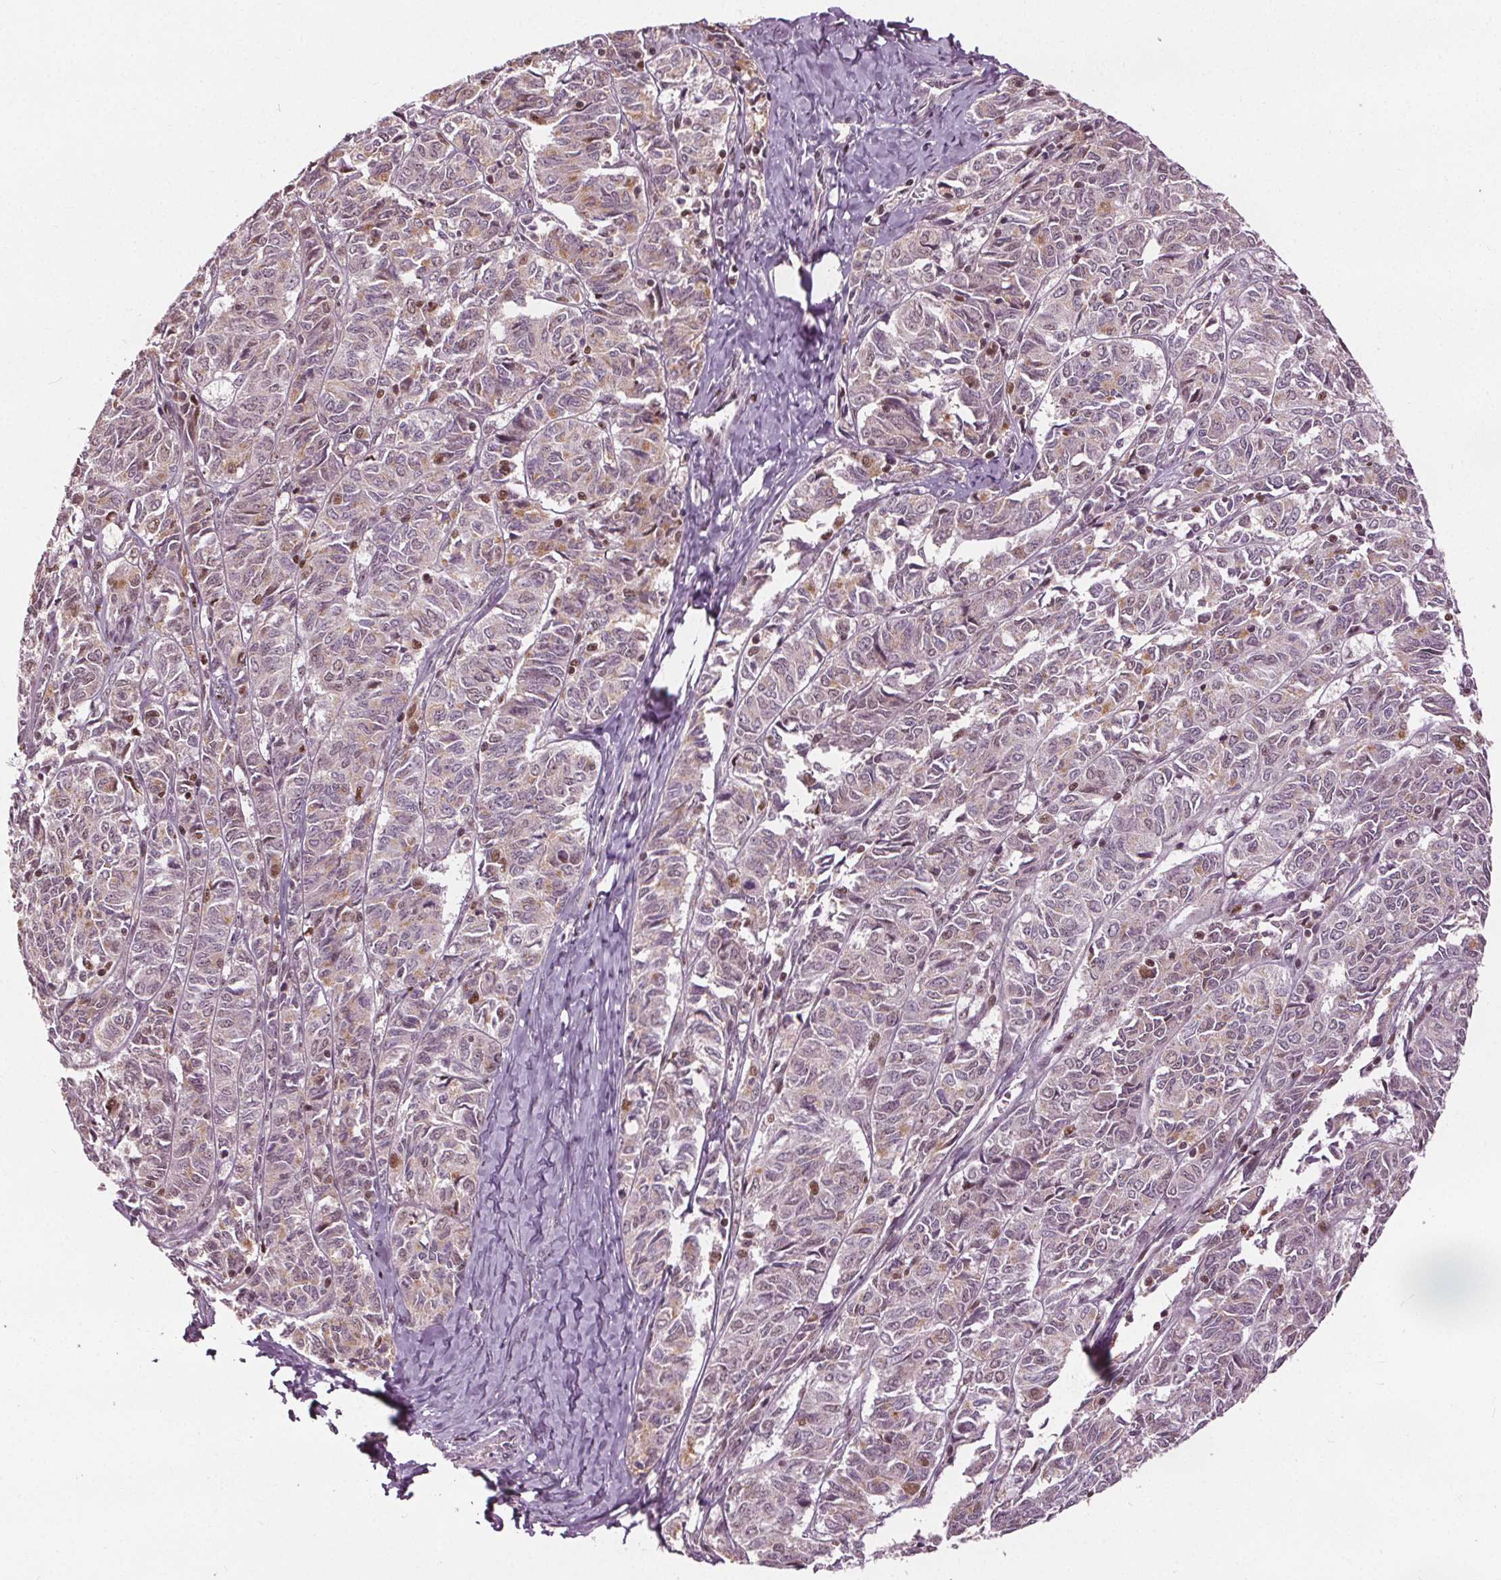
{"staining": {"intensity": "weak", "quantity": "25%-75%", "location": "cytoplasmic/membranous,nuclear"}, "tissue": "ovarian cancer", "cell_type": "Tumor cells", "image_type": "cancer", "snomed": [{"axis": "morphology", "description": "Carcinoma, endometroid"}, {"axis": "topography", "description": "Ovary"}], "caption": "This photomicrograph shows immunohistochemistry (IHC) staining of human ovarian endometroid carcinoma, with low weak cytoplasmic/membranous and nuclear positivity in about 25%-75% of tumor cells.", "gene": "DDX11", "patient": {"sex": "female", "age": 80}}